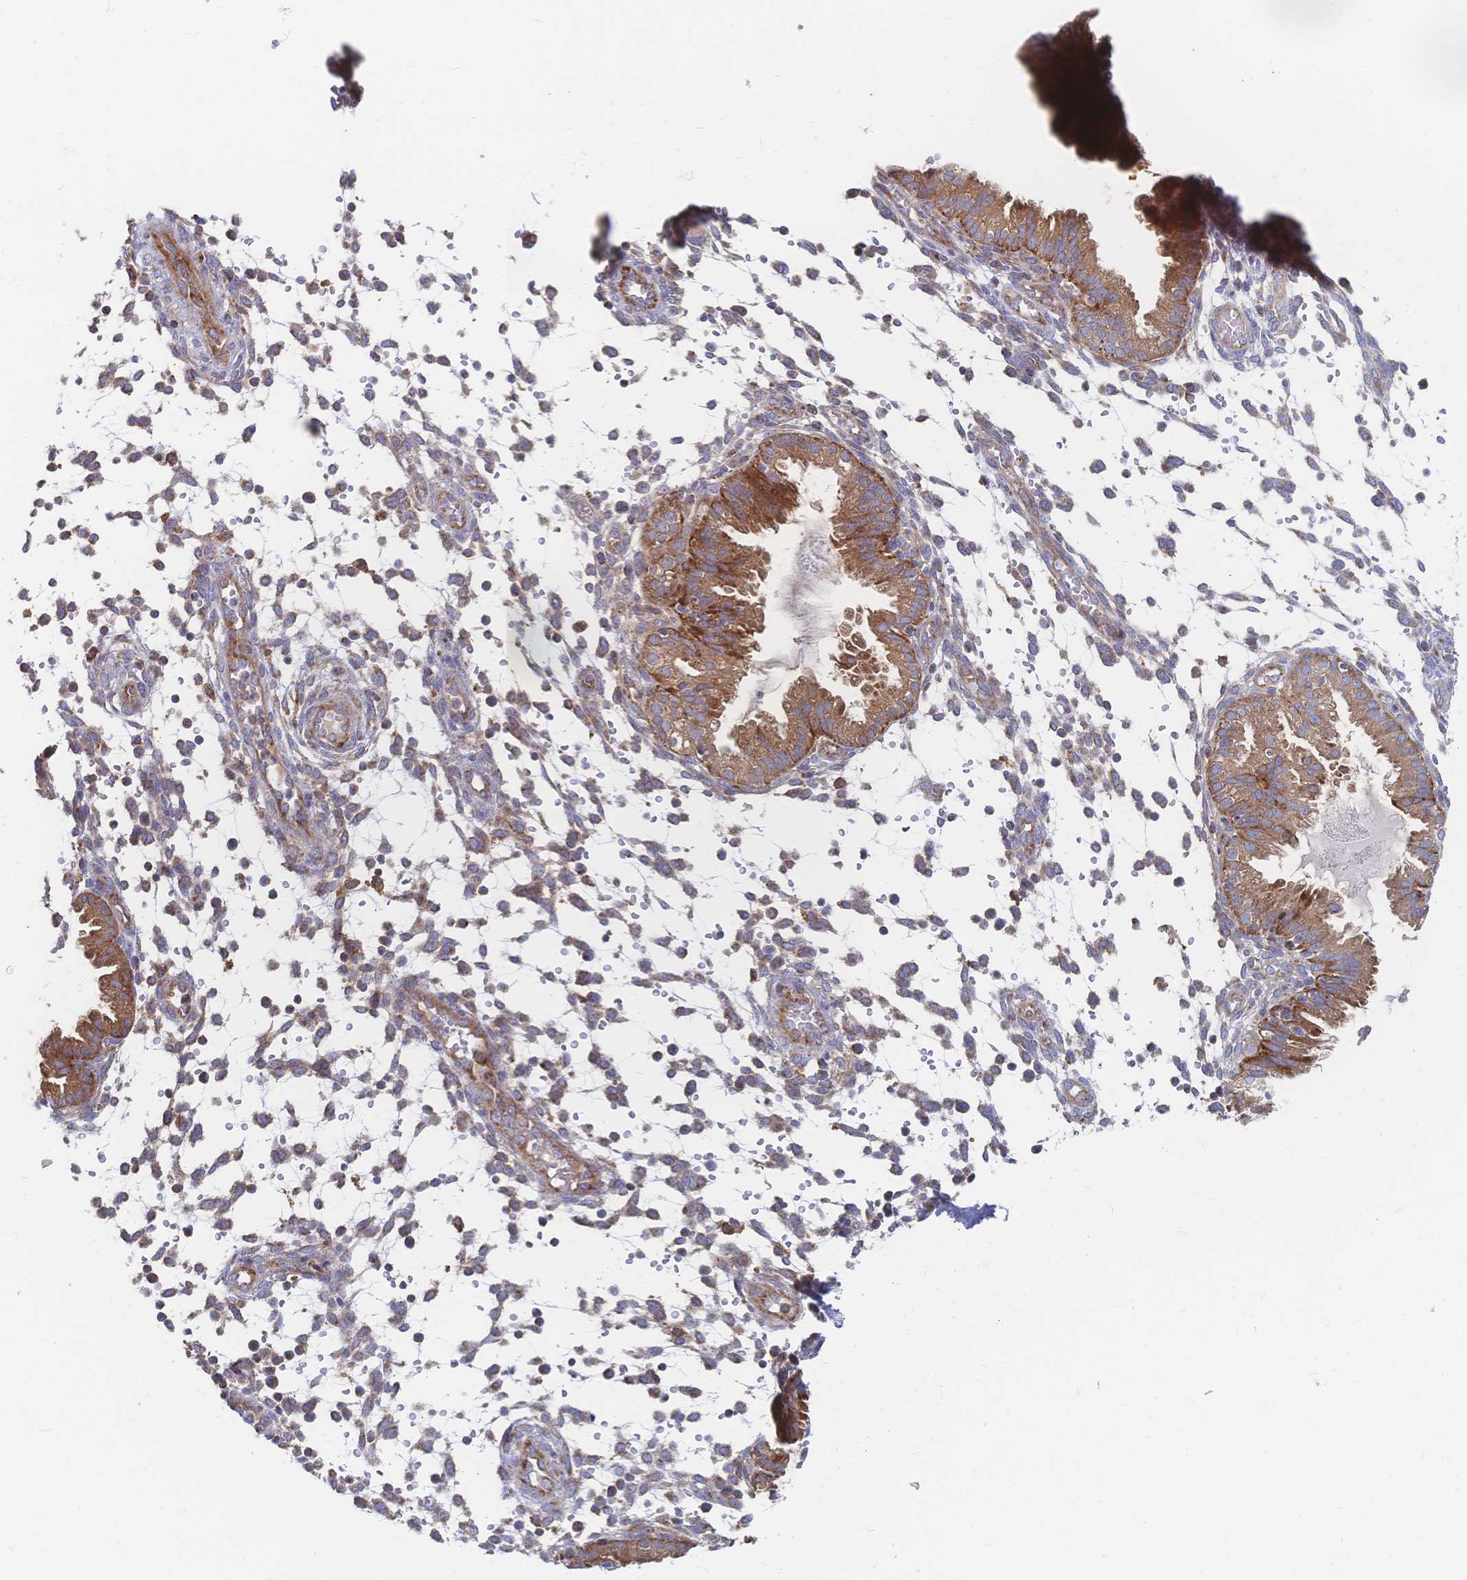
{"staining": {"intensity": "weak", "quantity": ">75%", "location": "cytoplasmic/membranous"}, "tissue": "endometrium", "cell_type": "Cells in endometrial stroma", "image_type": "normal", "snomed": [{"axis": "morphology", "description": "Normal tissue, NOS"}, {"axis": "topography", "description": "Endometrium"}], "caption": "Protein expression analysis of benign human endometrium reveals weak cytoplasmic/membranous positivity in about >75% of cells in endometrial stroma. Using DAB (brown) and hematoxylin (blue) stains, captured at high magnification using brightfield microscopy.", "gene": "SORBS1", "patient": {"sex": "female", "age": 33}}